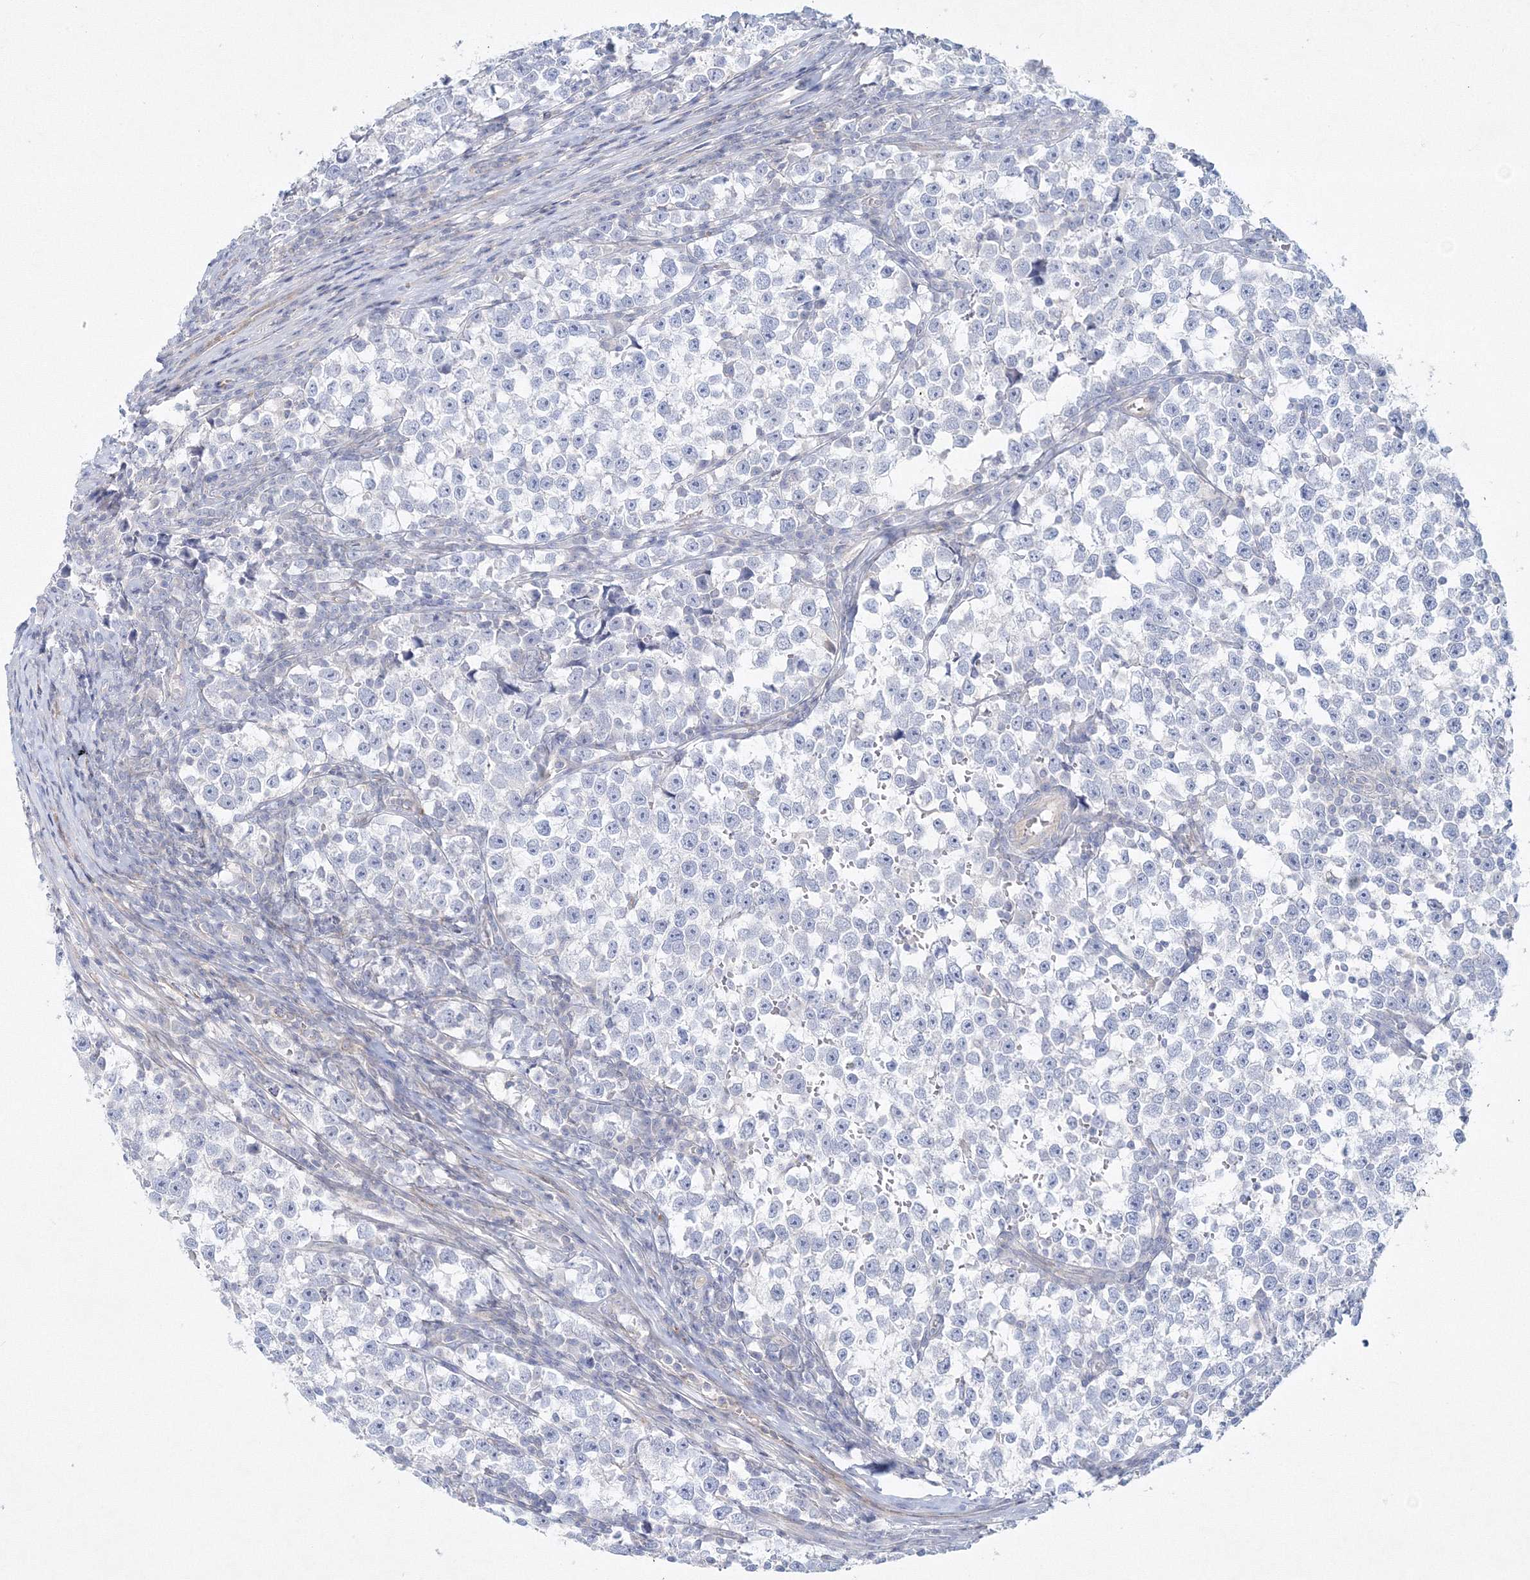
{"staining": {"intensity": "negative", "quantity": "none", "location": "none"}, "tissue": "testis cancer", "cell_type": "Tumor cells", "image_type": "cancer", "snomed": [{"axis": "morphology", "description": "Normal tissue, NOS"}, {"axis": "morphology", "description": "Seminoma, NOS"}, {"axis": "topography", "description": "Testis"}], "caption": "High power microscopy image of an IHC histopathology image of seminoma (testis), revealing no significant staining in tumor cells. (Stains: DAB (3,3'-diaminobenzidine) immunohistochemistry (IHC) with hematoxylin counter stain, Microscopy: brightfield microscopy at high magnification).", "gene": "DNAH1", "patient": {"sex": "male", "age": 43}}